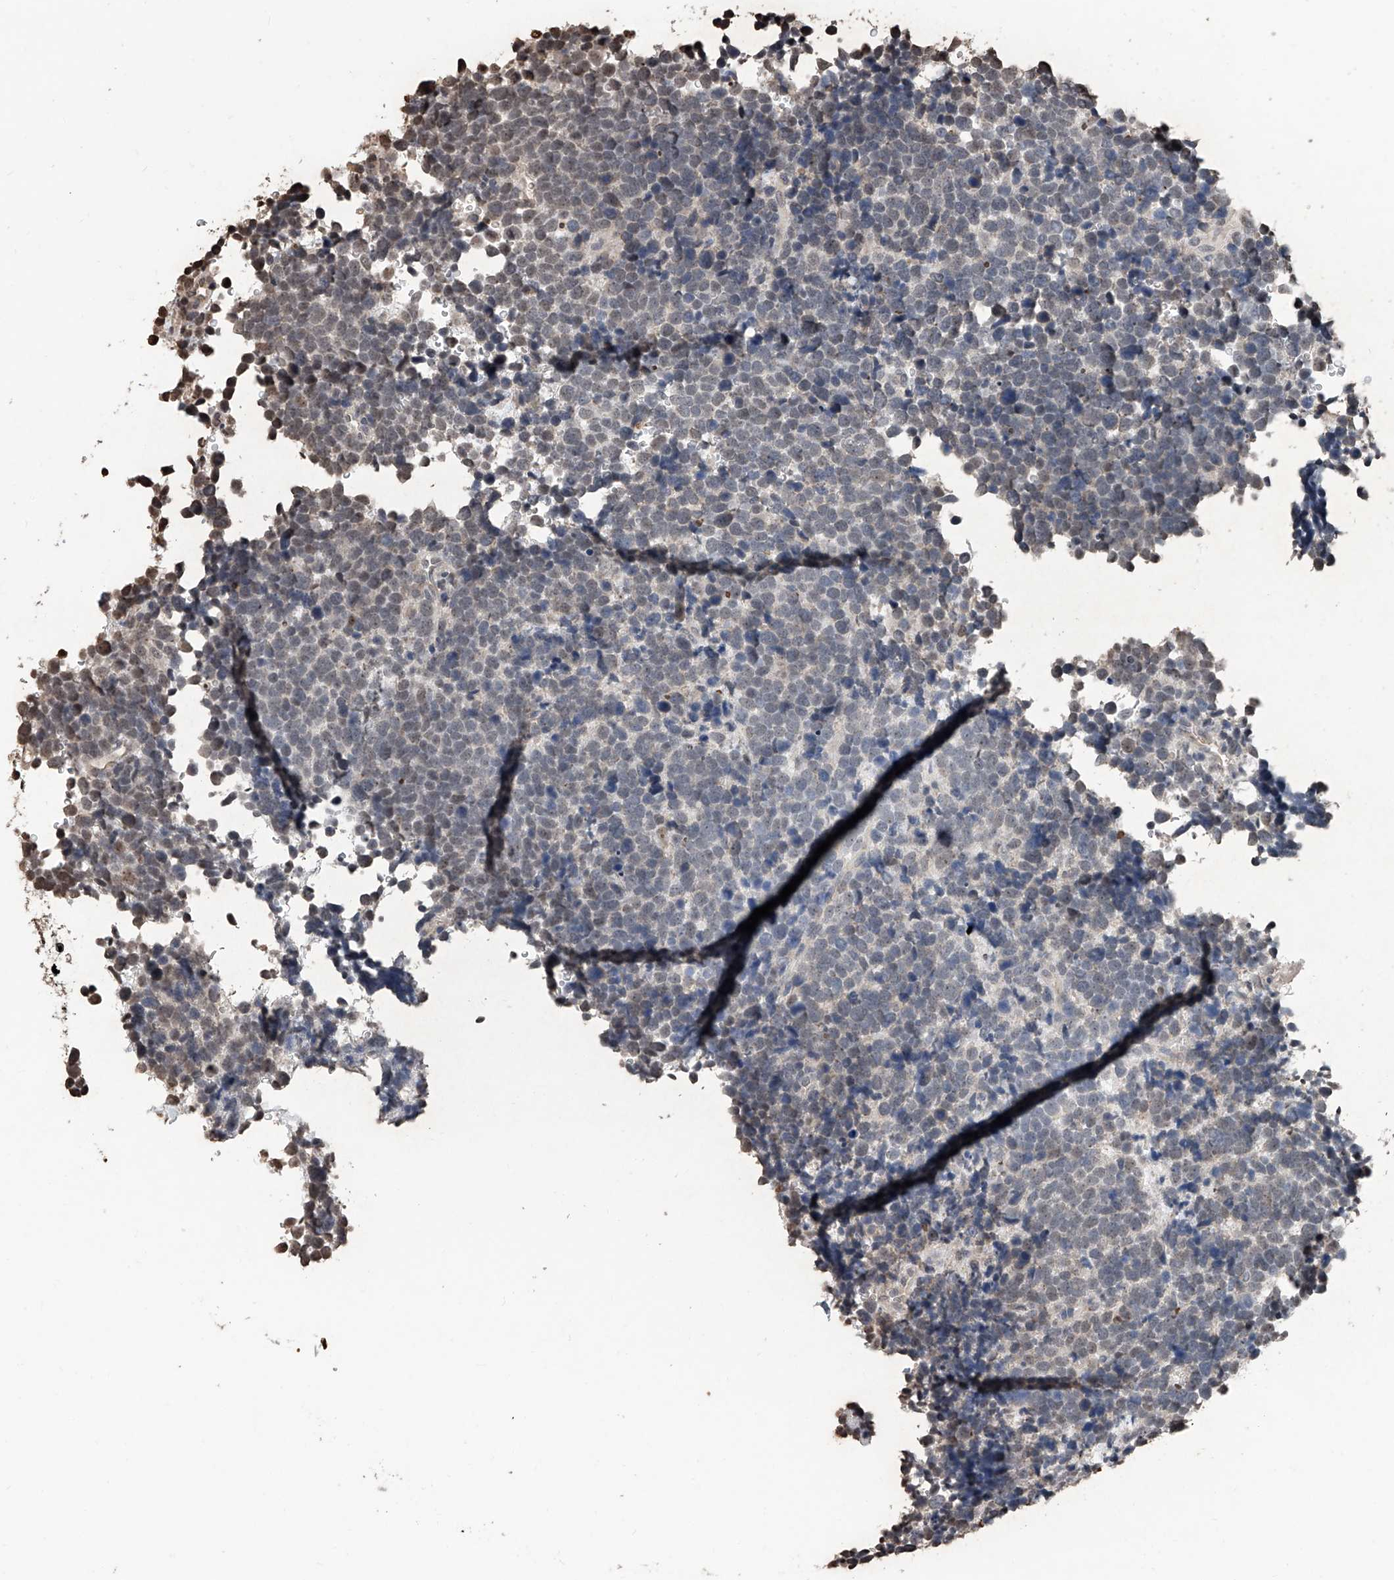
{"staining": {"intensity": "negative", "quantity": "none", "location": "none"}, "tissue": "urothelial cancer", "cell_type": "Tumor cells", "image_type": "cancer", "snomed": [{"axis": "morphology", "description": "Urothelial carcinoma, High grade"}, {"axis": "topography", "description": "Urinary bladder"}], "caption": "Human urothelial cancer stained for a protein using immunohistochemistry exhibits no positivity in tumor cells.", "gene": "RP9", "patient": {"sex": "female", "age": 82}}